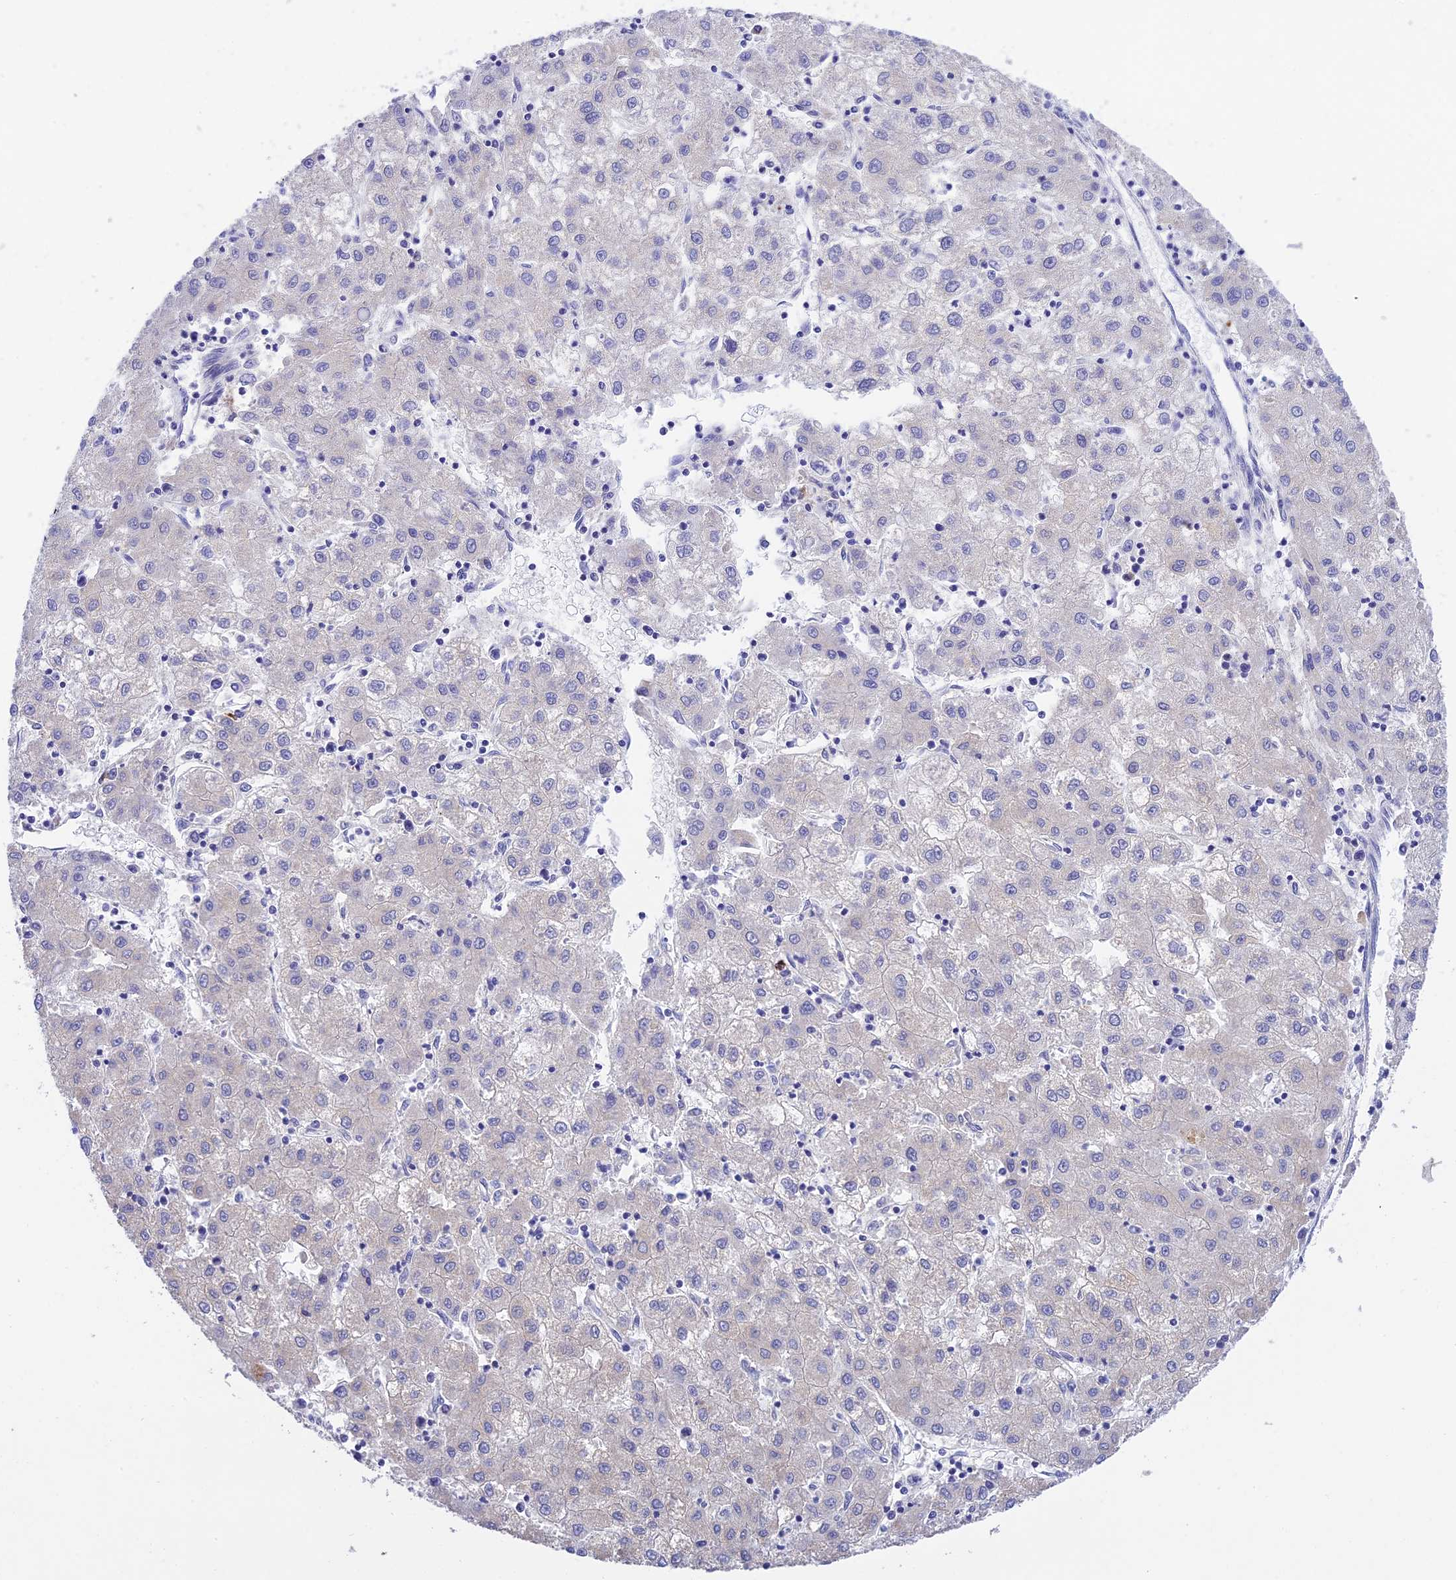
{"staining": {"intensity": "negative", "quantity": "none", "location": "none"}, "tissue": "liver cancer", "cell_type": "Tumor cells", "image_type": "cancer", "snomed": [{"axis": "morphology", "description": "Carcinoma, Hepatocellular, NOS"}, {"axis": "topography", "description": "Liver"}], "caption": "This is an IHC micrograph of human liver hepatocellular carcinoma. There is no positivity in tumor cells.", "gene": "MS4A5", "patient": {"sex": "male", "age": 72}}